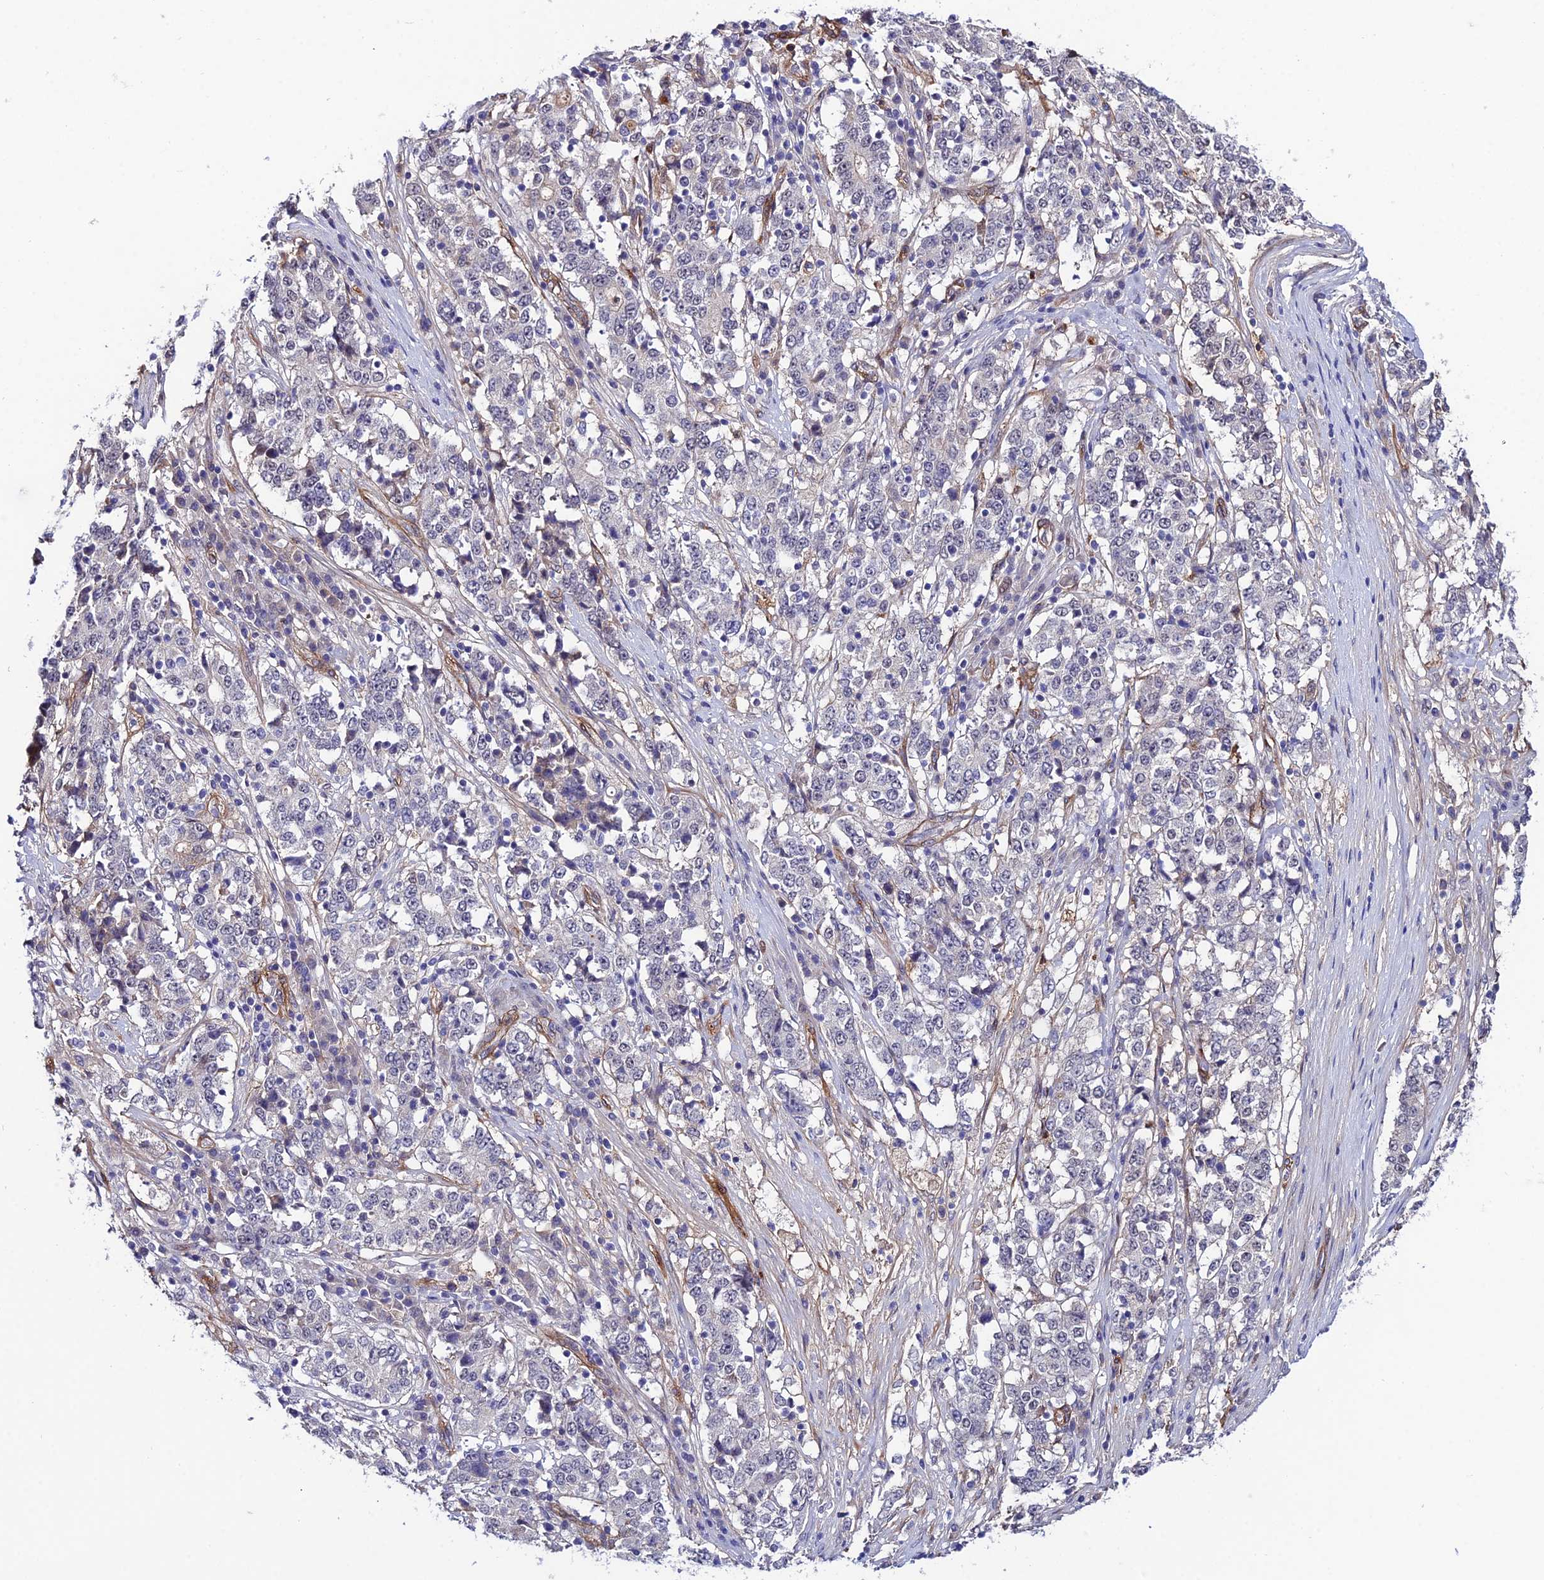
{"staining": {"intensity": "negative", "quantity": "none", "location": "none"}, "tissue": "stomach cancer", "cell_type": "Tumor cells", "image_type": "cancer", "snomed": [{"axis": "morphology", "description": "Adenocarcinoma, NOS"}, {"axis": "topography", "description": "Stomach"}], "caption": "An immunohistochemistry micrograph of stomach adenocarcinoma is shown. There is no staining in tumor cells of stomach adenocarcinoma. The staining was performed using DAB to visualize the protein expression in brown, while the nuclei were stained in blue with hematoxylin (Magnification: 20x).", "gene": "SYT15", "patient": {"sex": "male", "age": 59}}